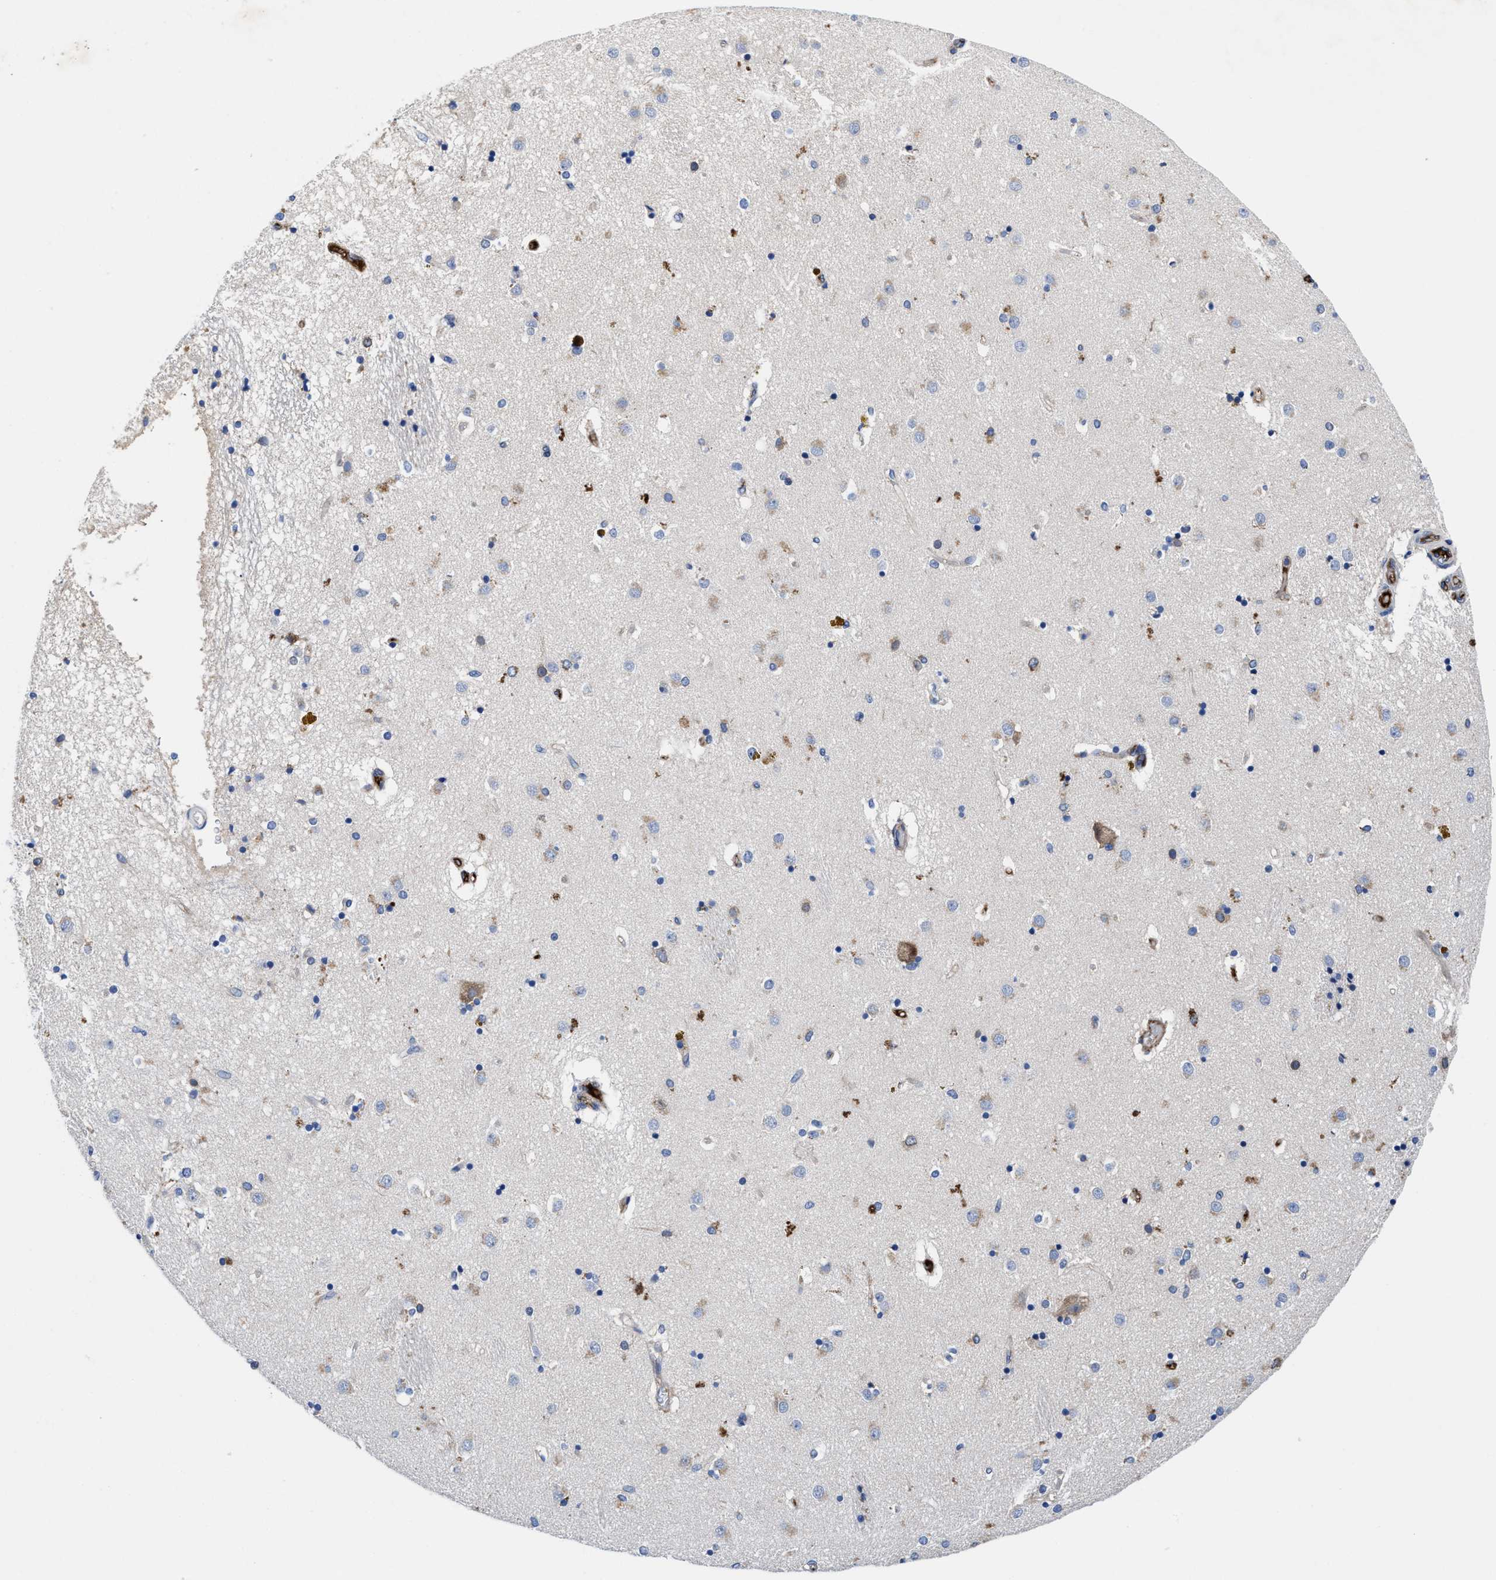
{"staining": {"intensity": "weak", "quantity": "<25%", "location": "cytoplasmic/membranous"}, "tissue": "caudate", "cell_type": "Glial cells", "image_type": "normal", "snomed": [{"axis": "morphology", "description": "Normal tissue, NOS"}, {"axis": "topography", "description": "Lateral ventricle wall"}], "caption": "Immunohistochemical staining of unremarkable caudate demonstrates no significant expression in glial cells. (Stains: DAB IHC with hematoxylin counter stain, Microscopy: brightfield microscopy at high magnification).", "gene": "DHRS13", "patient": {"sex": "male", "age": 70}}